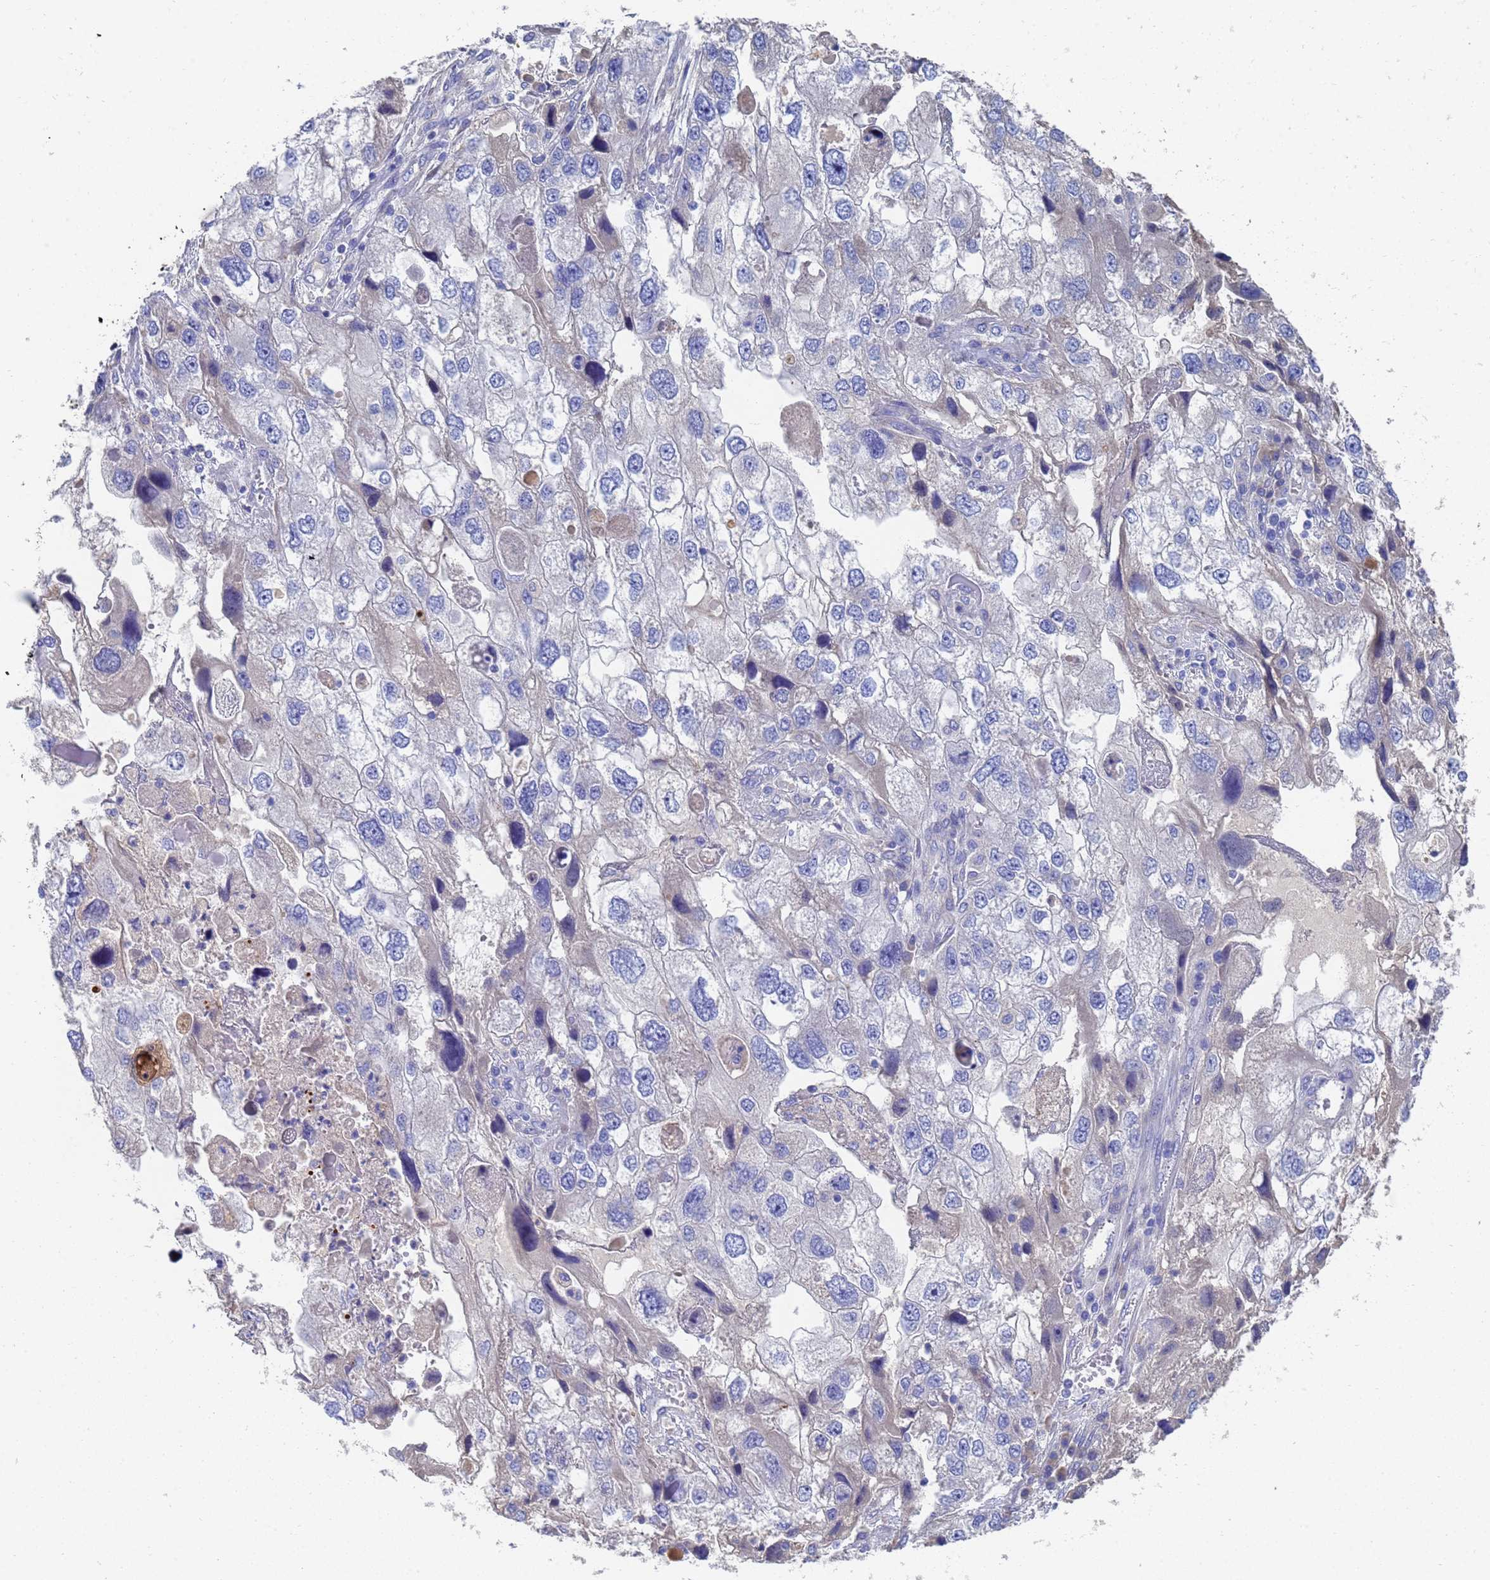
{"staining": {"intensity": "negative", "quantity": "none", "location": "none"}, "tissue": "endometrial cancer", "cell_type": "Tumor cells", "image_type": "cancer", "snomed": [{"axis": "morphology", "description": "Adenocarcinoma, NOS"}, {"axis": "topography", "description": "Endometrium"}], "caption": "Tumor cells show no significant expression in endometrial cancer.", "gene": "LBX2", "patient": {"sex": "female", "age": 49}}